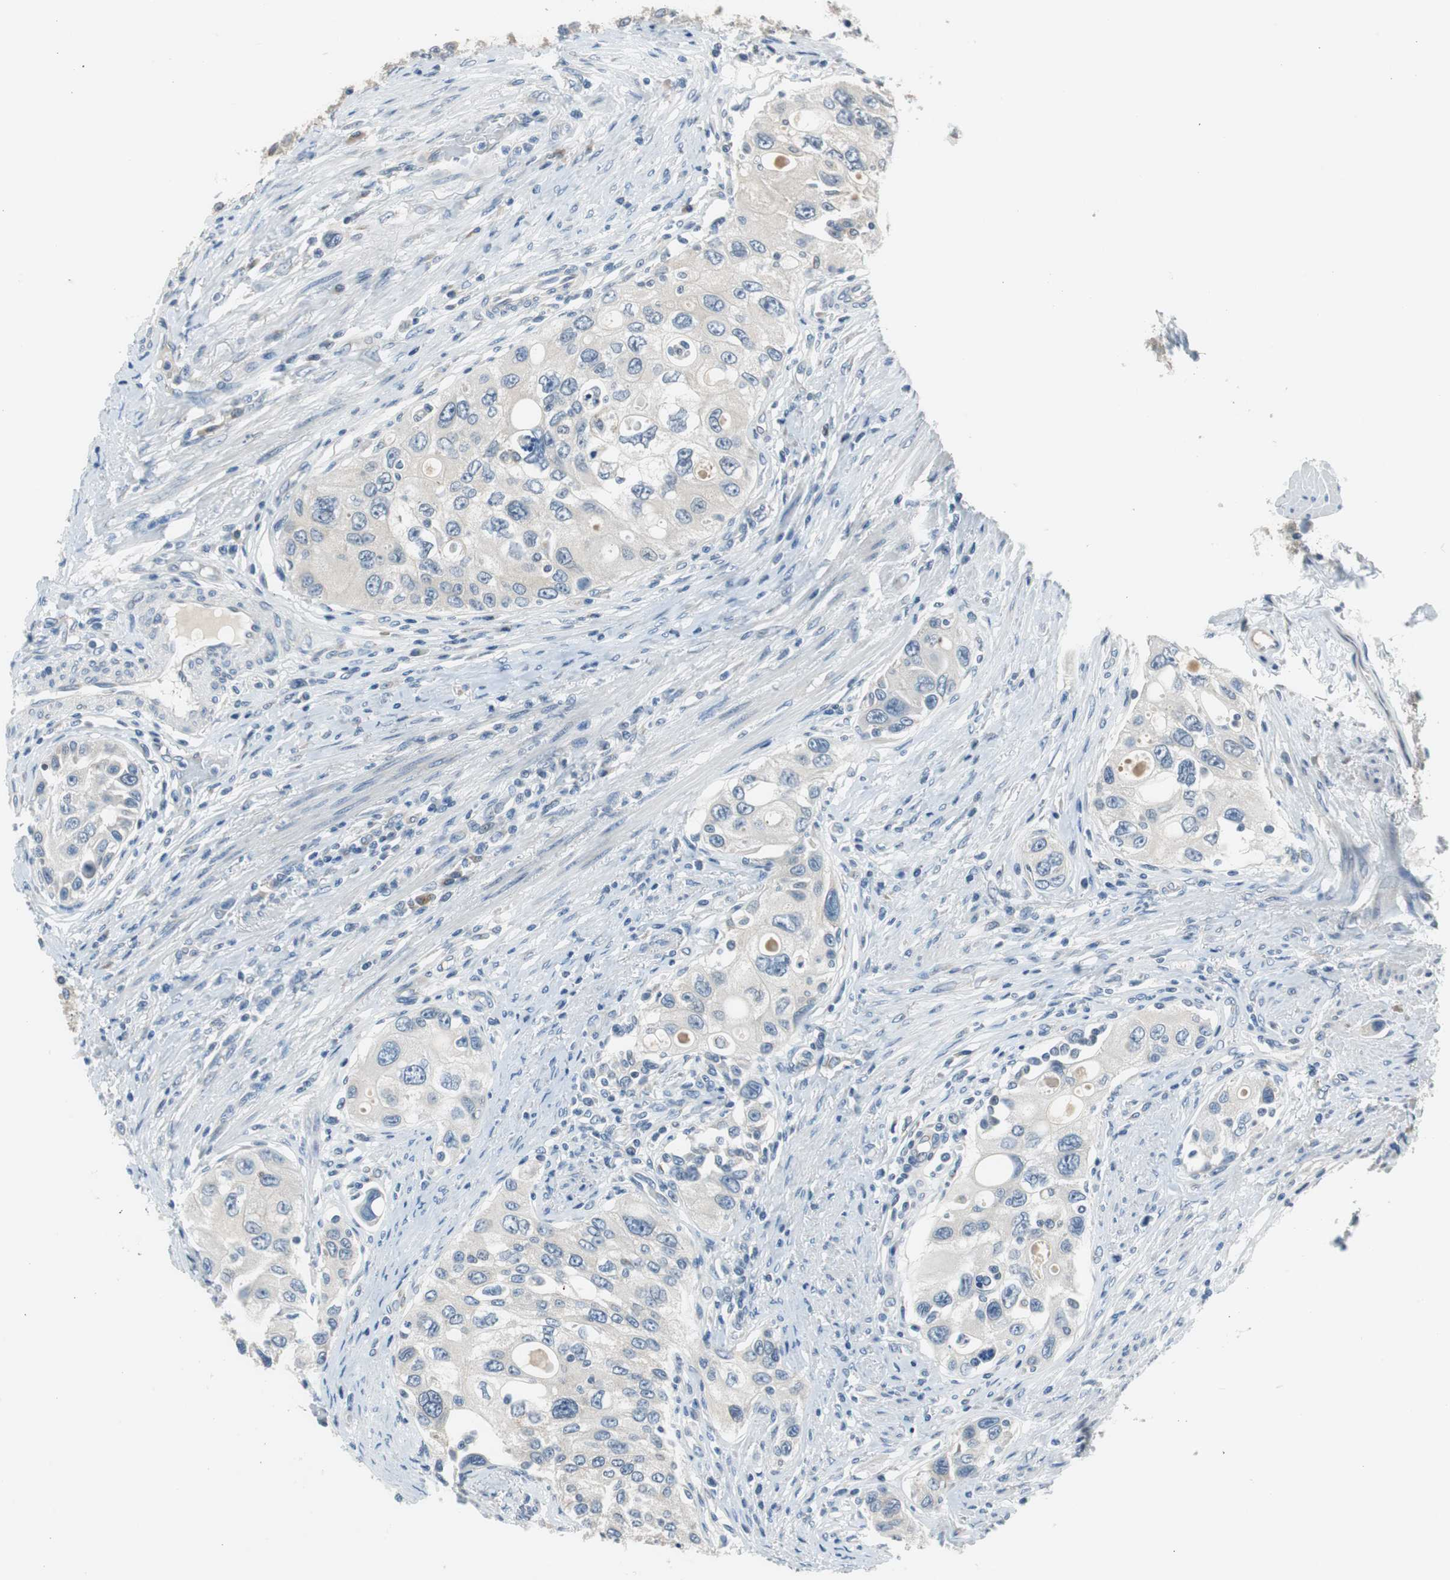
{"staining": {"intensity": "negative", "quantity": "none", "location": "none"}, "tissue": "urothelial cancer", "cell_type": "Tumor cells", "image_type": "cancer", "snomed": [{"axis": "morphology", "description": "Urothelial carcinoma, High grade"}, {"axis": "topography", "description": "Urinary bladder"}], "caption": "Immunohistochemical staining of urothelial cancer exhibits no significant expression in tumor cells. (Brightfield microscopy of DAB (3,3'-diaminobenzidine) immunohistochemistry (IHC) at high magnification).", "gene": "PLAA", "patient": {"sex": "female", "age": 56}}